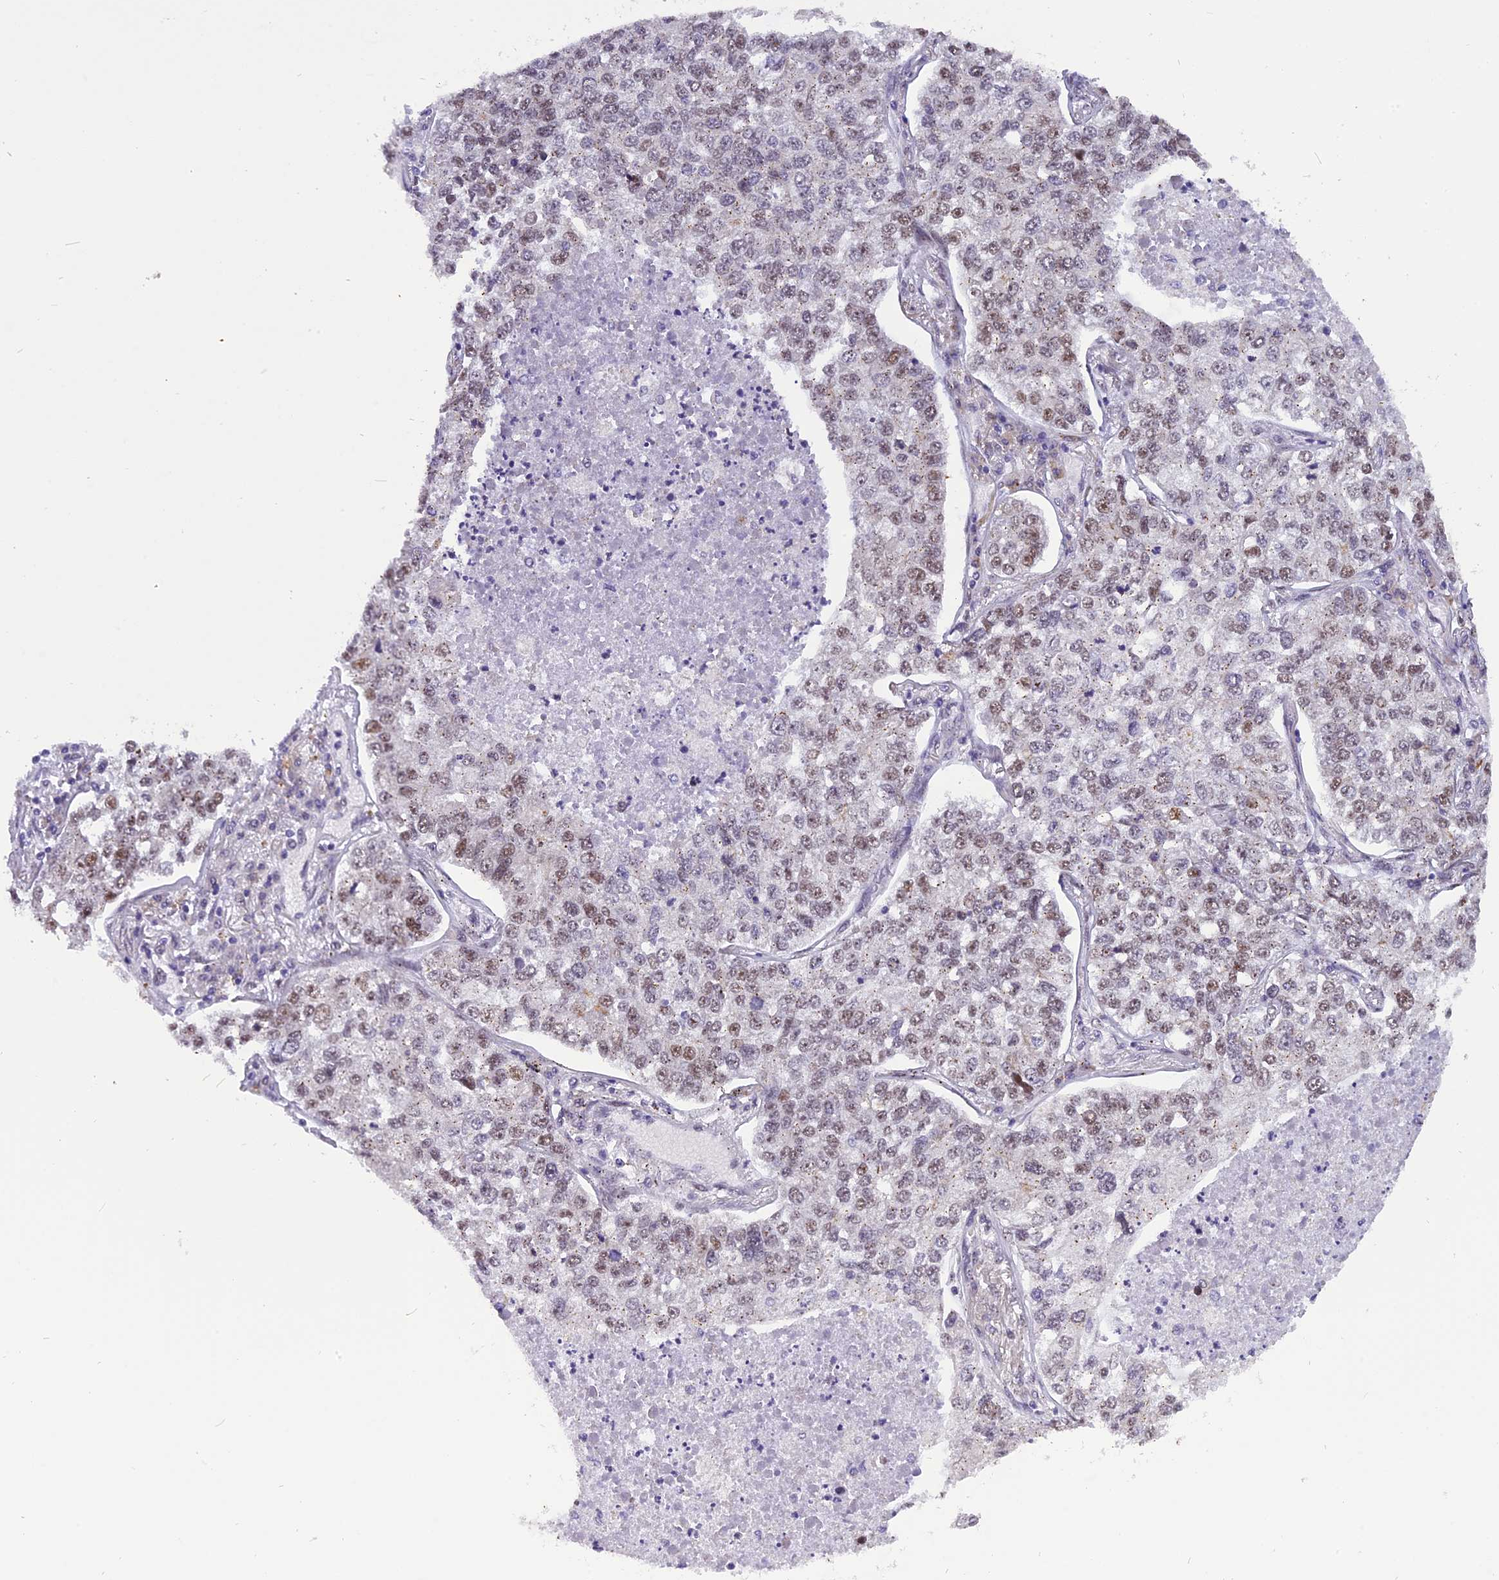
{"staining": {"intensity": "weak", "quantity": ">75%", "location": "nuclear"}, "tissue": "lung cancer", "cell_type": "Tumor cells", "image_type": "cancer", "snomed": [{"axis": "morphology", "description": "Adenocarcinoma, NOS"}, {"axis": "topography", "description": "Lung"}], "caption": "Human lung adenocarcinoma stained for a protein (brown) demonstrates weak nuclear positive expression in approximately >75% of tumor cells.", "gene": "IRF2BP1", "patient": {"sex": "male", "age": 49}}